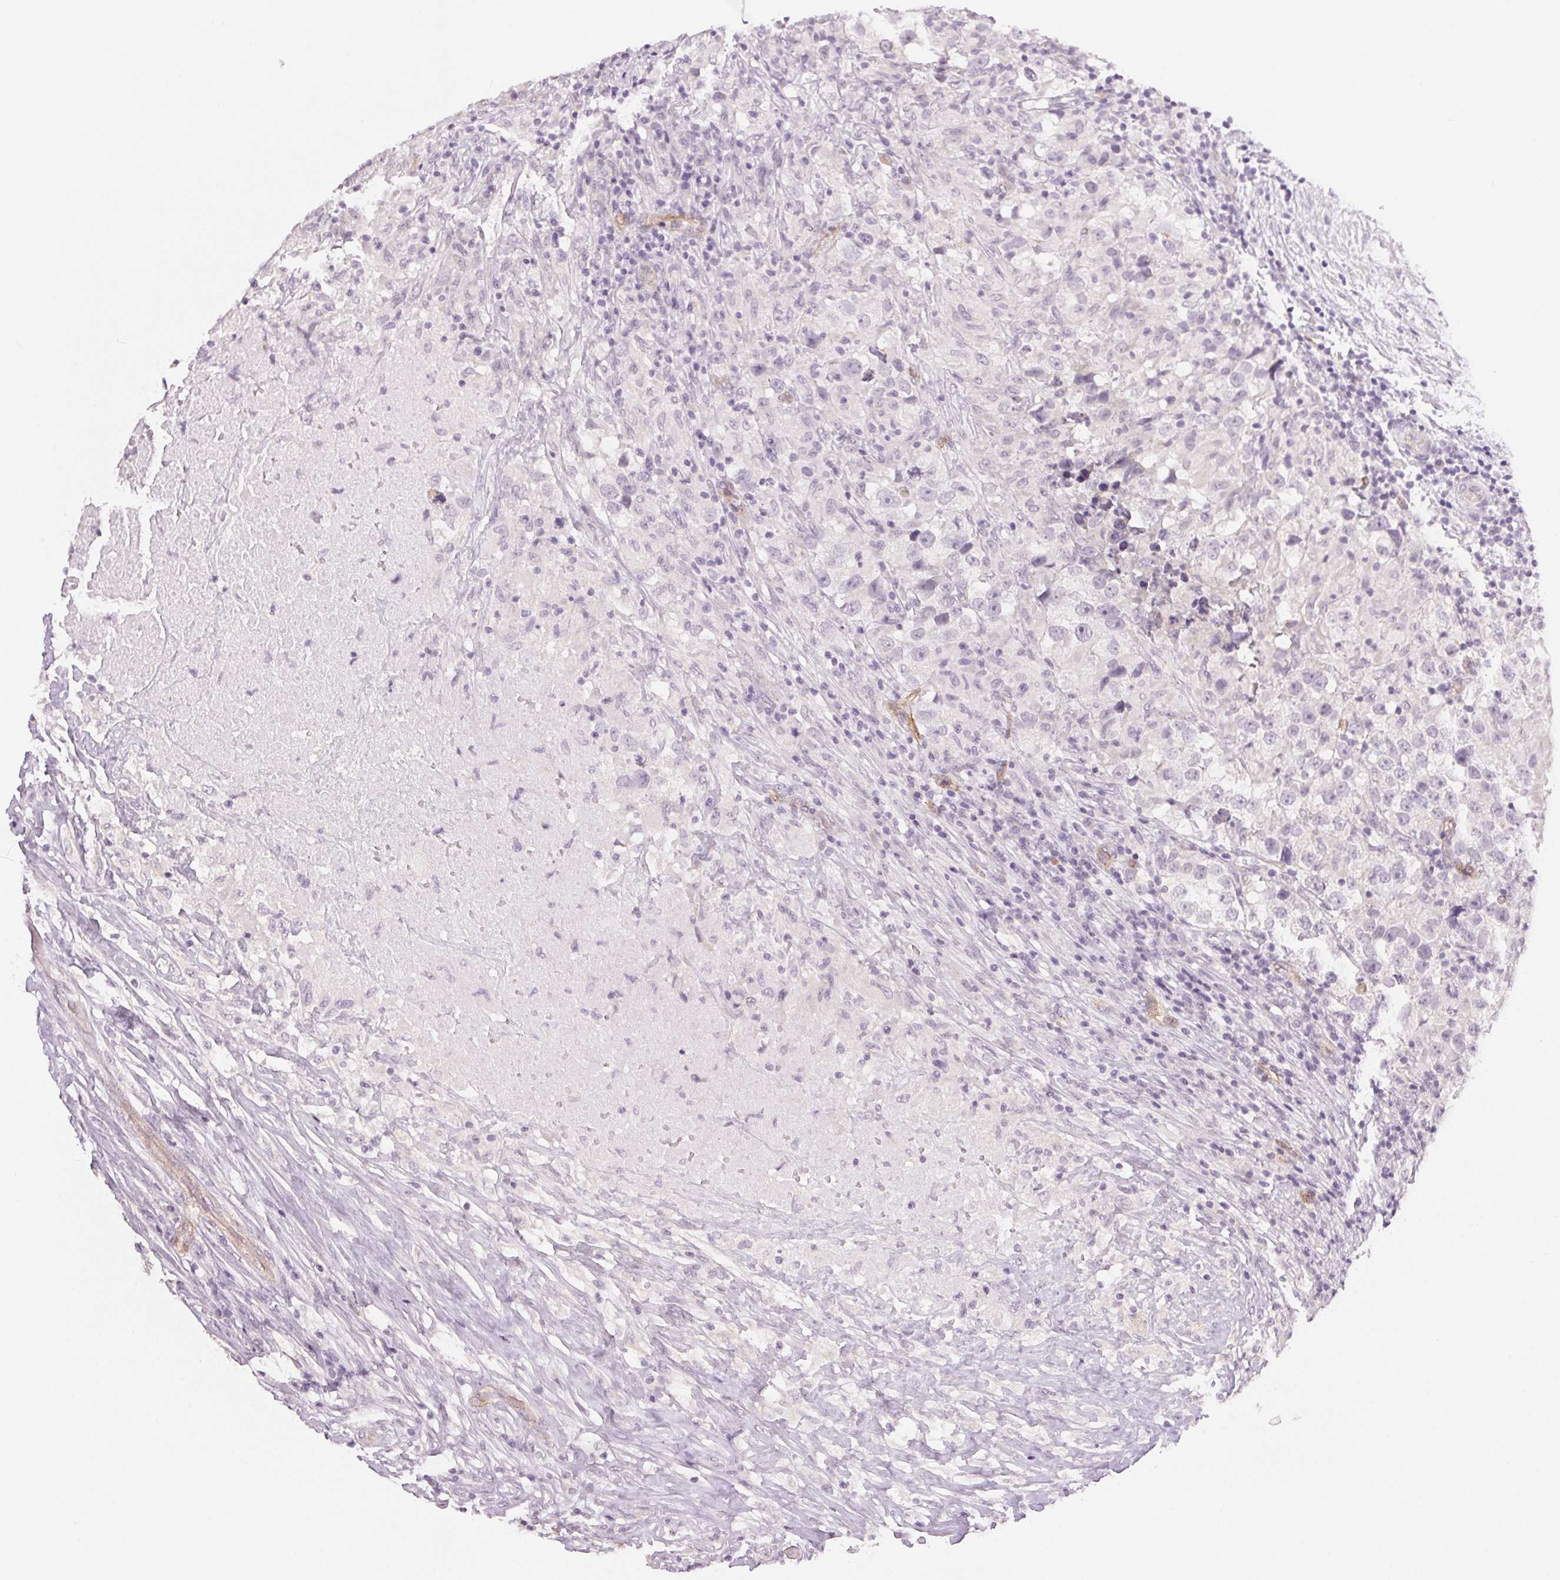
{"staining": {"intensity": "negative", "quantity": "none", "location": "none"}, "tissue": "testis cancer", "cell_type": "Tumor cells", "image_type": "cancer", "snomed": [{"axis": "morphology", "description": "Seminoma, NOS"}, {"axis": "topography", "description": "Testis"}], "caption": "Immunohistochemistry photomicrograph of neoplastic tissue: seminoma (testis) stained with DAB reveals no significant protein positivity in tumor cells. (DAB (3,3'-diaminobenzidine) immunohistochemistry, high magnification).", "gene": "PLCB1", "patient": {"sex": "male", "age": 46}}